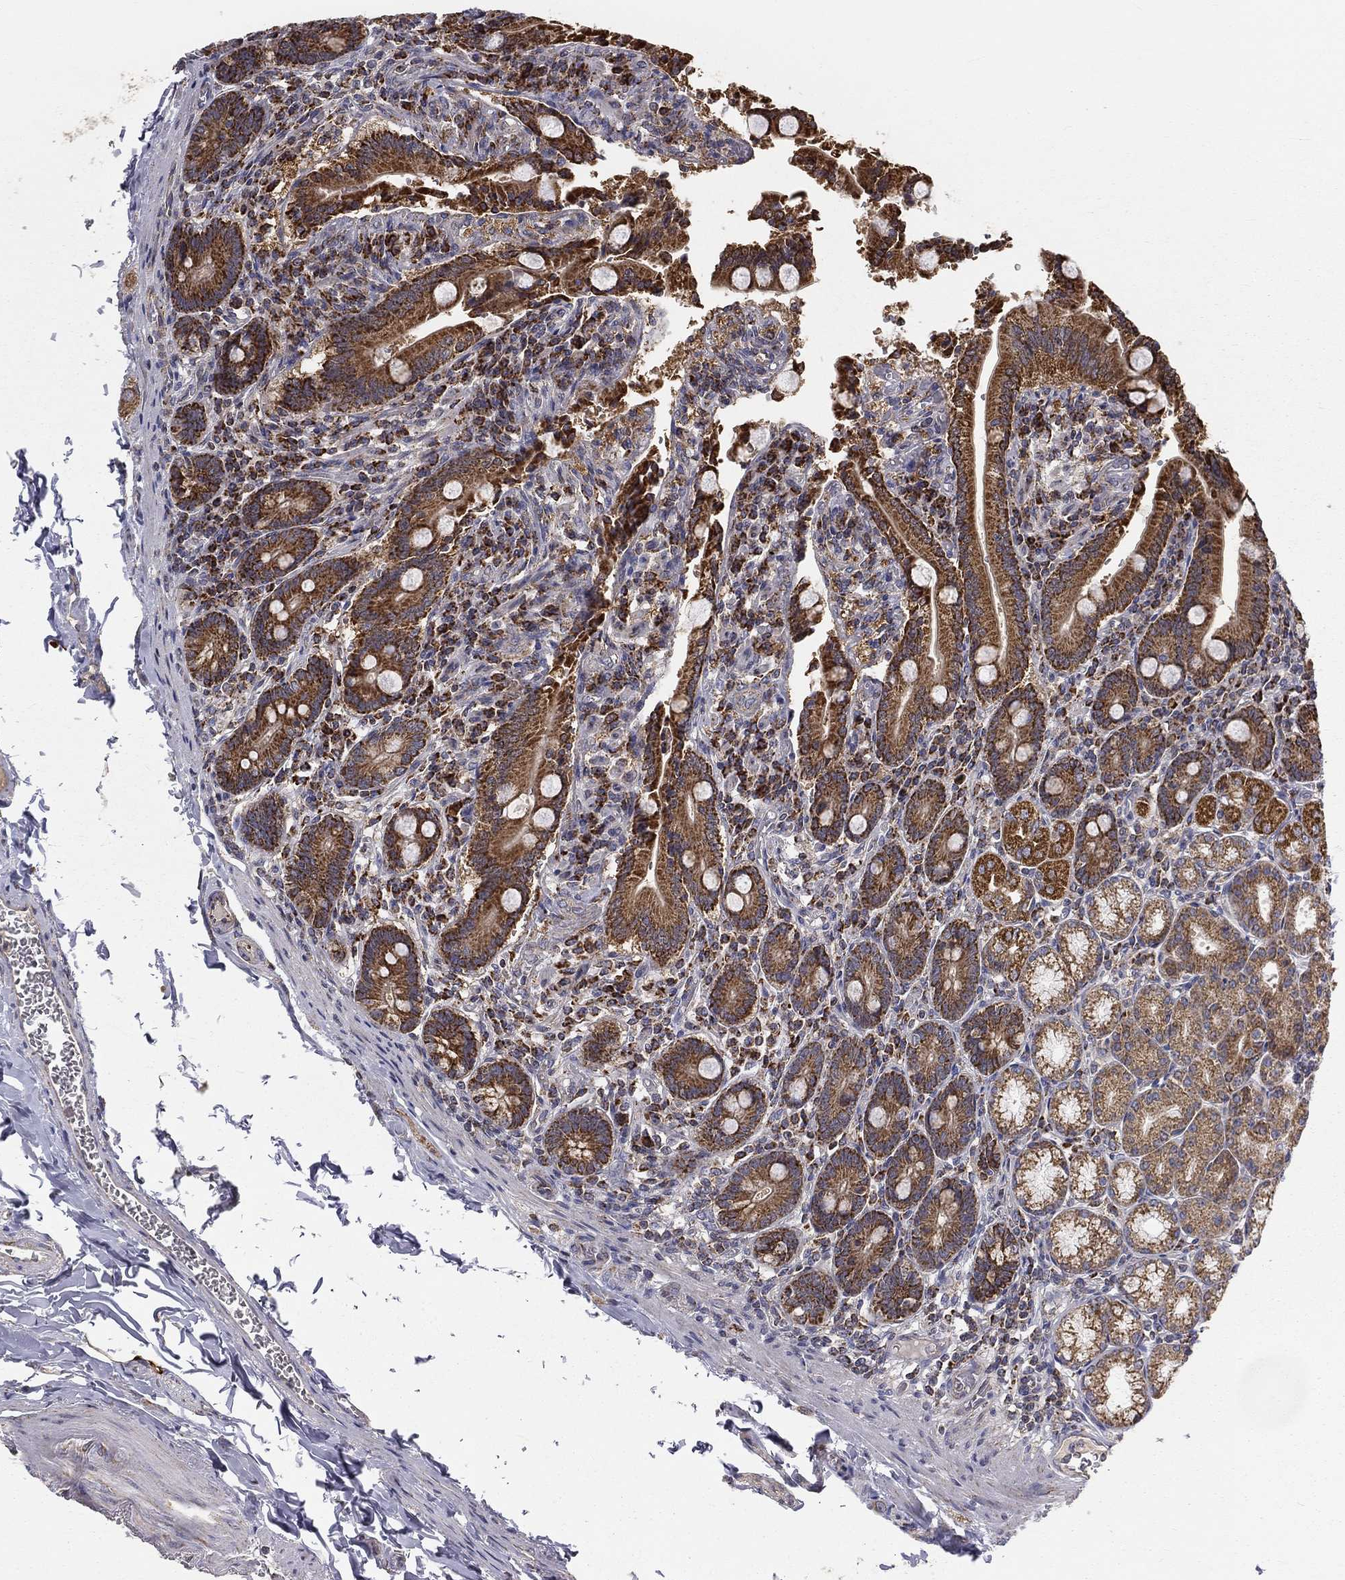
{"staining": {"intensity": "moderate", "quantity": ">75%", "location": "cytoplasmic/membranous"}, "tissue": "duodenum", "cell_type": "Glandular cells", "image_type": "normal", "snomed": [{"axis": "morphology", "description": "Normal tissue, NOS"}, {"axis": "topography", "description": "Duodenum"}], "caption": "About >75% of glandular cells in normal duodenum reveal moderate cytoplasmic/membranous protein positivity as visualized by brown immunohistochemical staining.", "gene": "GPD1", "patient": {"sex": "female", "age": 62}}